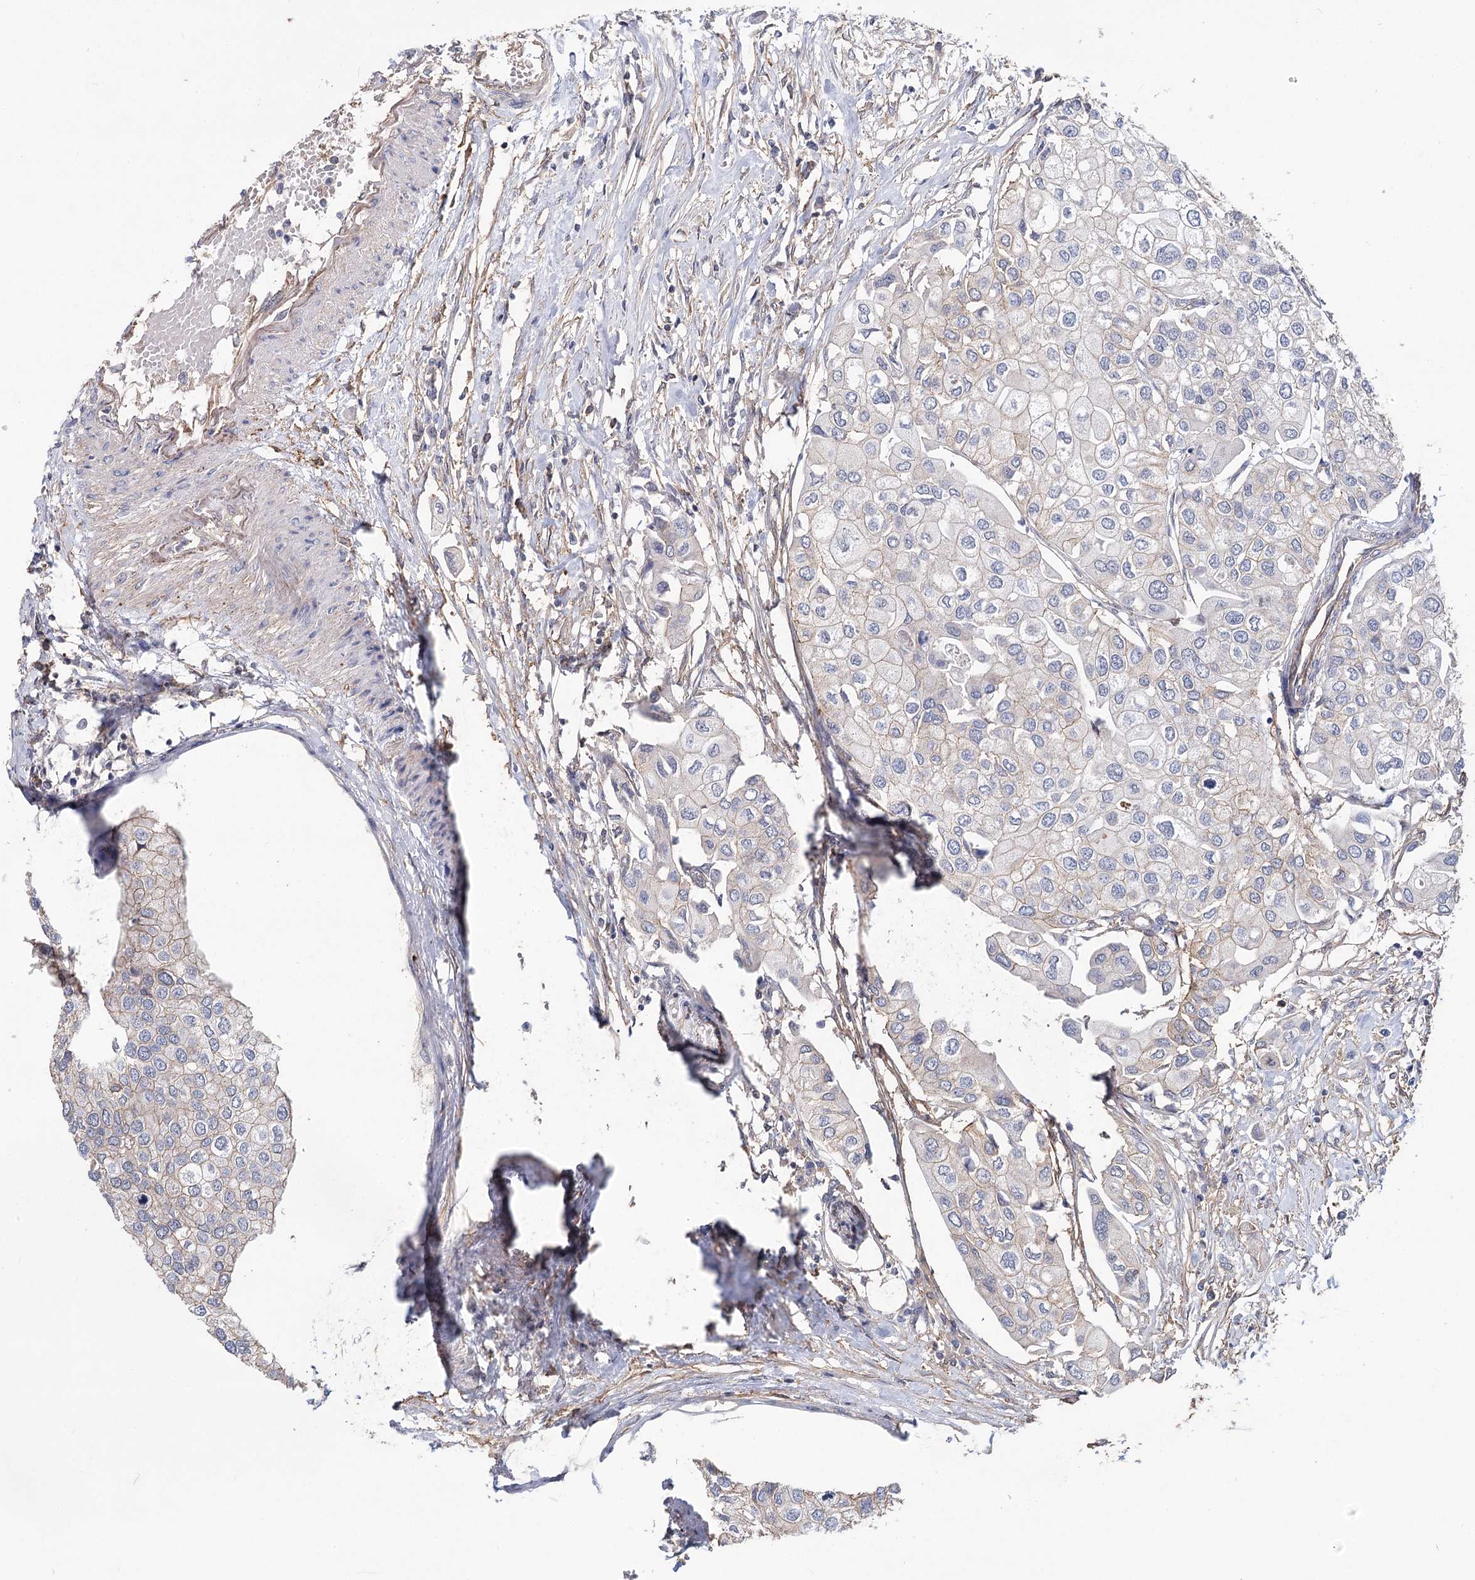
{"staining": {"intensity": "weak", "quantity": "<25%", "location": "cytoplasmic/membranous"}, "tissue": "urothelial cancer", "cell_type": "Tumor cells", "image_type": "cancer", "snomed": [{"axis": "morphology", "description": "Urothelial carcinoma, High grade"}, {"axis": "topography", "description": "Urinary bladder"}], "caption": "Urothelial cancer was stained to show a protein in brown. There is no significant positivity in tumor cells.", "gene": "TMEM218", "patient": {"sex": "male", "age": 64}}